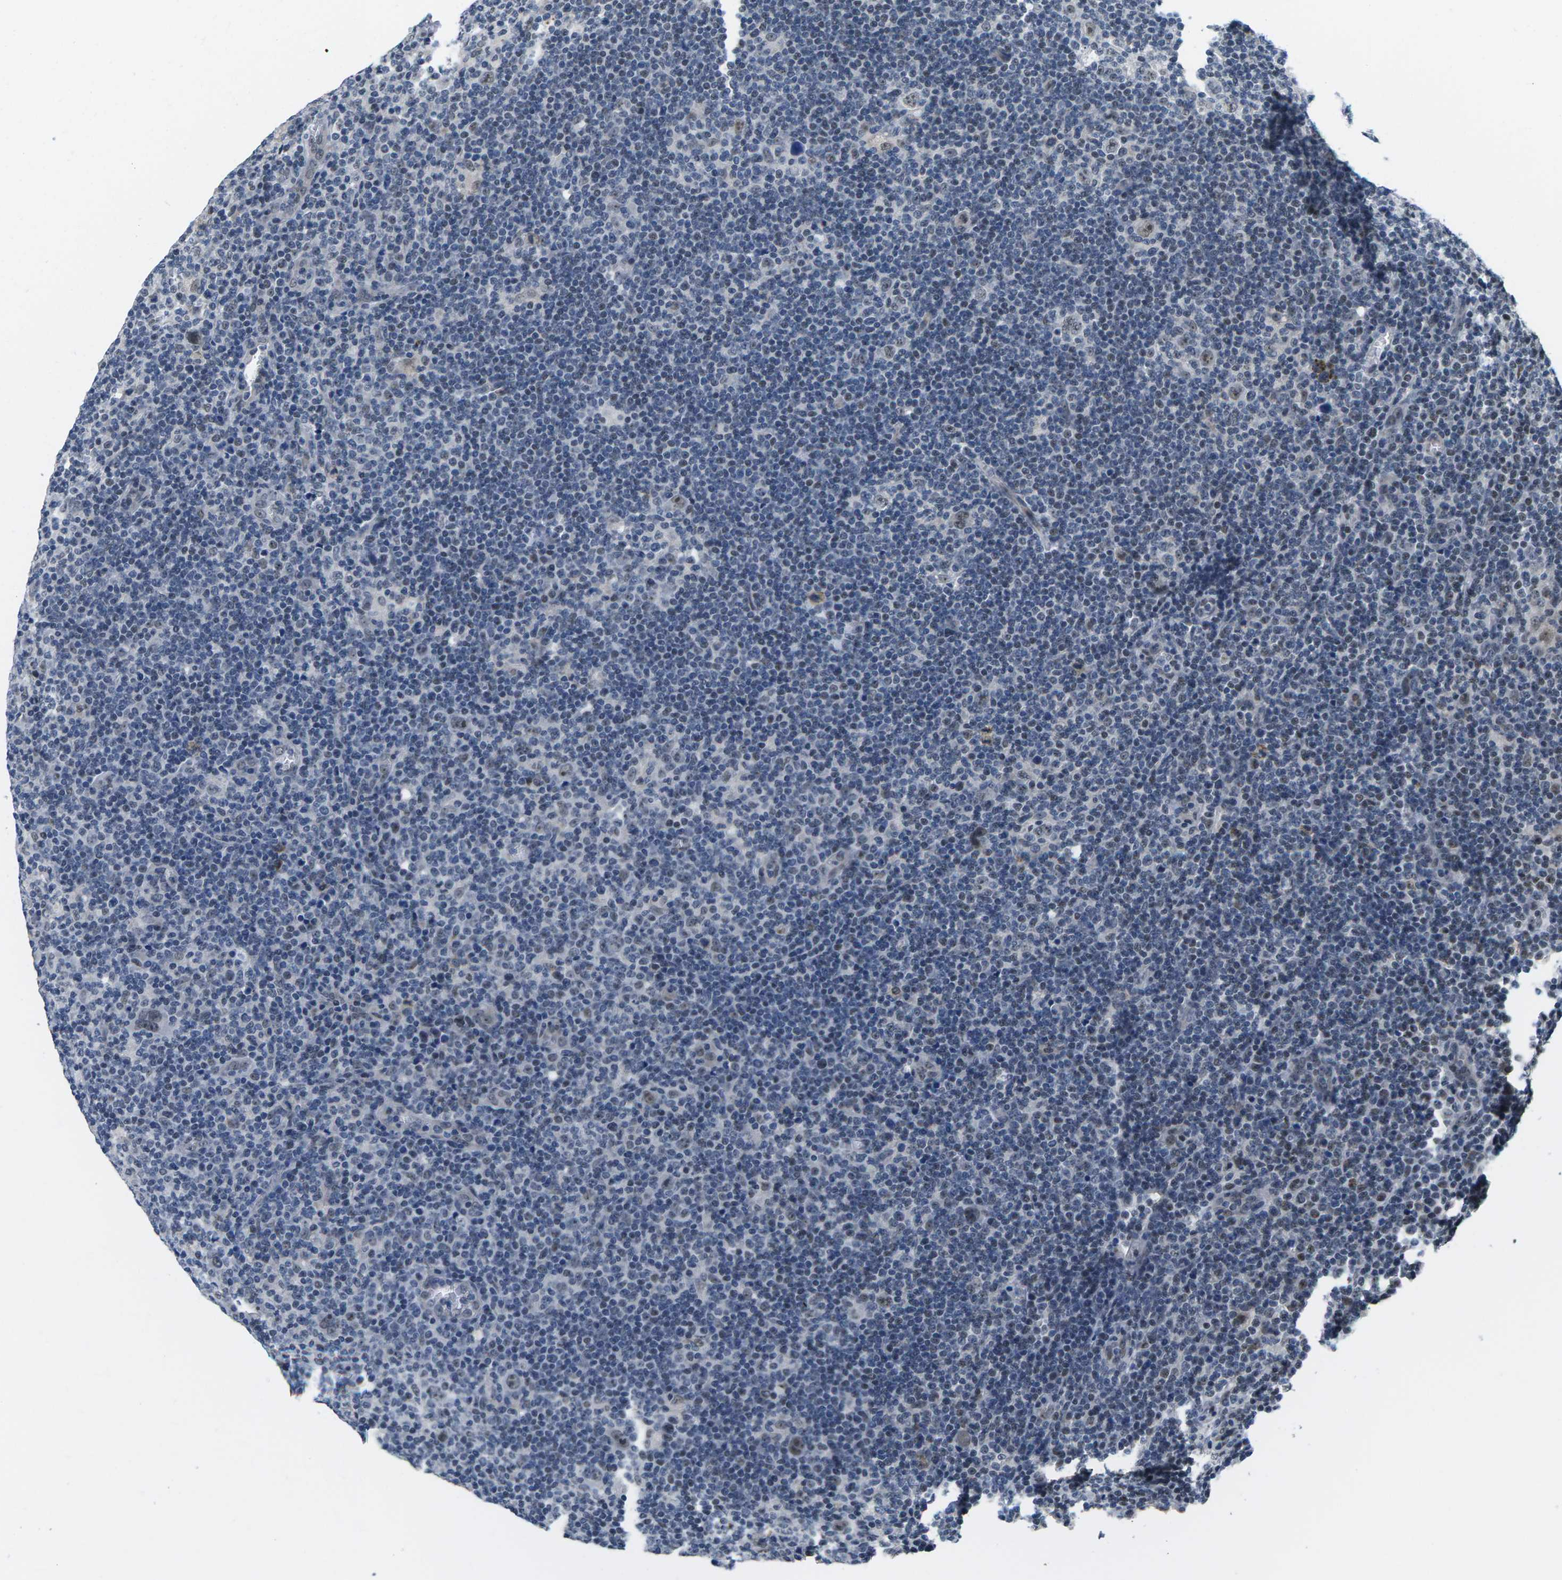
{"staining": {"intensity": "weak", "quantity": "25%-75%", "location": "nuclear"}, "tissue": "lymphoma", "cell_type": "Tumor cells", "image_type": "cancer", "snomed": [{"axis": "morphology", "description": "Hodgkin's disease, NOS"}, {"axis": "topography", "description": "Lymph node"}], "caption": "Immunohistochemistry (IHC) micrograph of Hodgkin's disease stained for a protein (brown), which displays low levels of weak nuclear staining in approximately 25%-75% of tumor cells.", "gene": "NSRP1", "patient": {"sex": "female", "age": 57}}